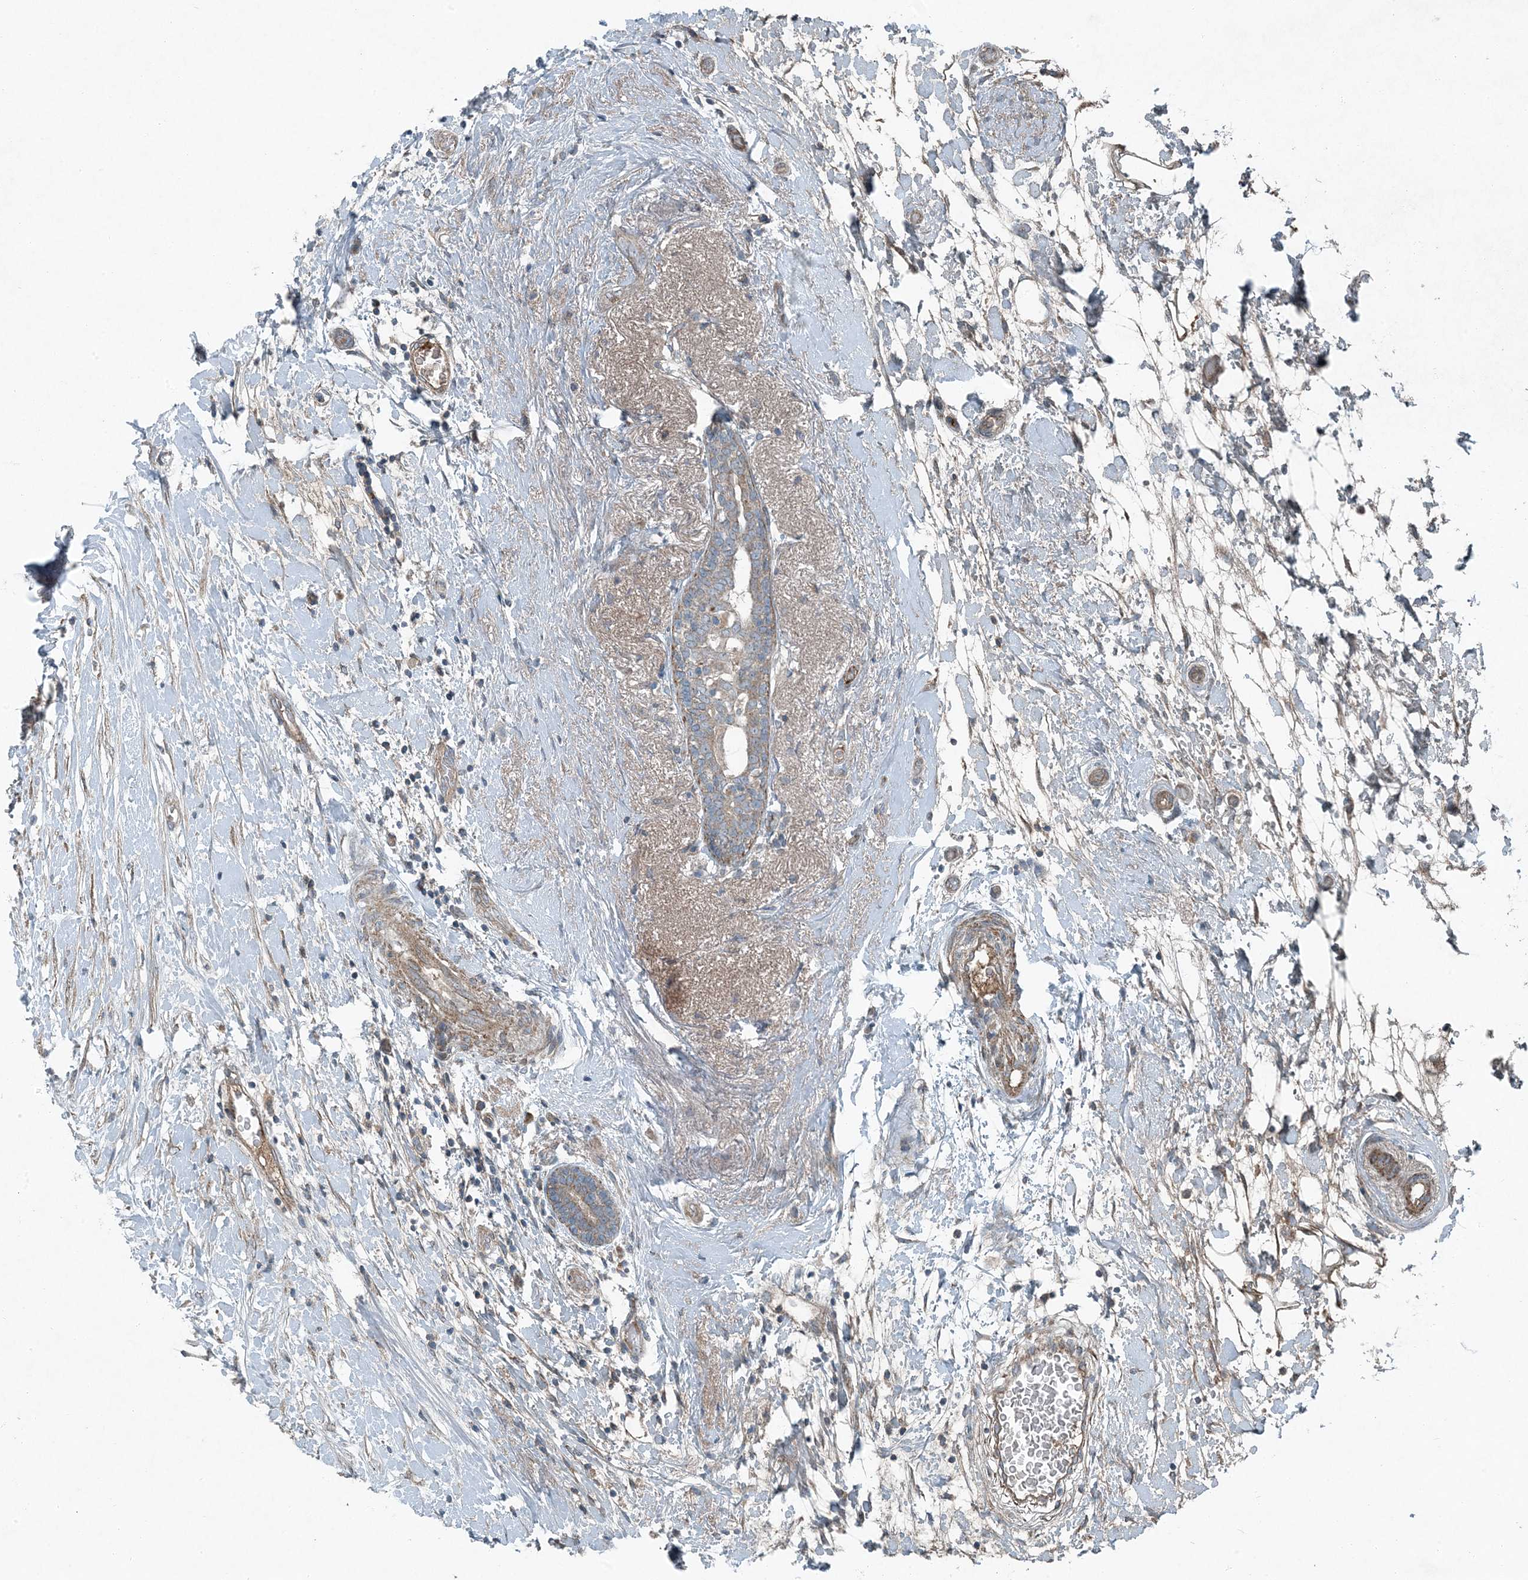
{"staining": {"intensity": "moderate", "quantity": "<25%", "location": "cytoplasmic/membranous"}, "tissue": "breast cancer", "cell_type": "Tumor cells", "image_type": "cancer", "snomed": [{"axis": "morphology", "description": "Duct carcinoma"}, {"axis": "topography", "description": "Breast"}], "caption": "Breast cancer (intraductal carcinoma) was stained to show a protein in brown. There is low levels of moderate cytoplasmic/membranous staining in about <25% of tumor cells.", "gene": "APOM", "patient": {"sex": "female", "age": 62}}